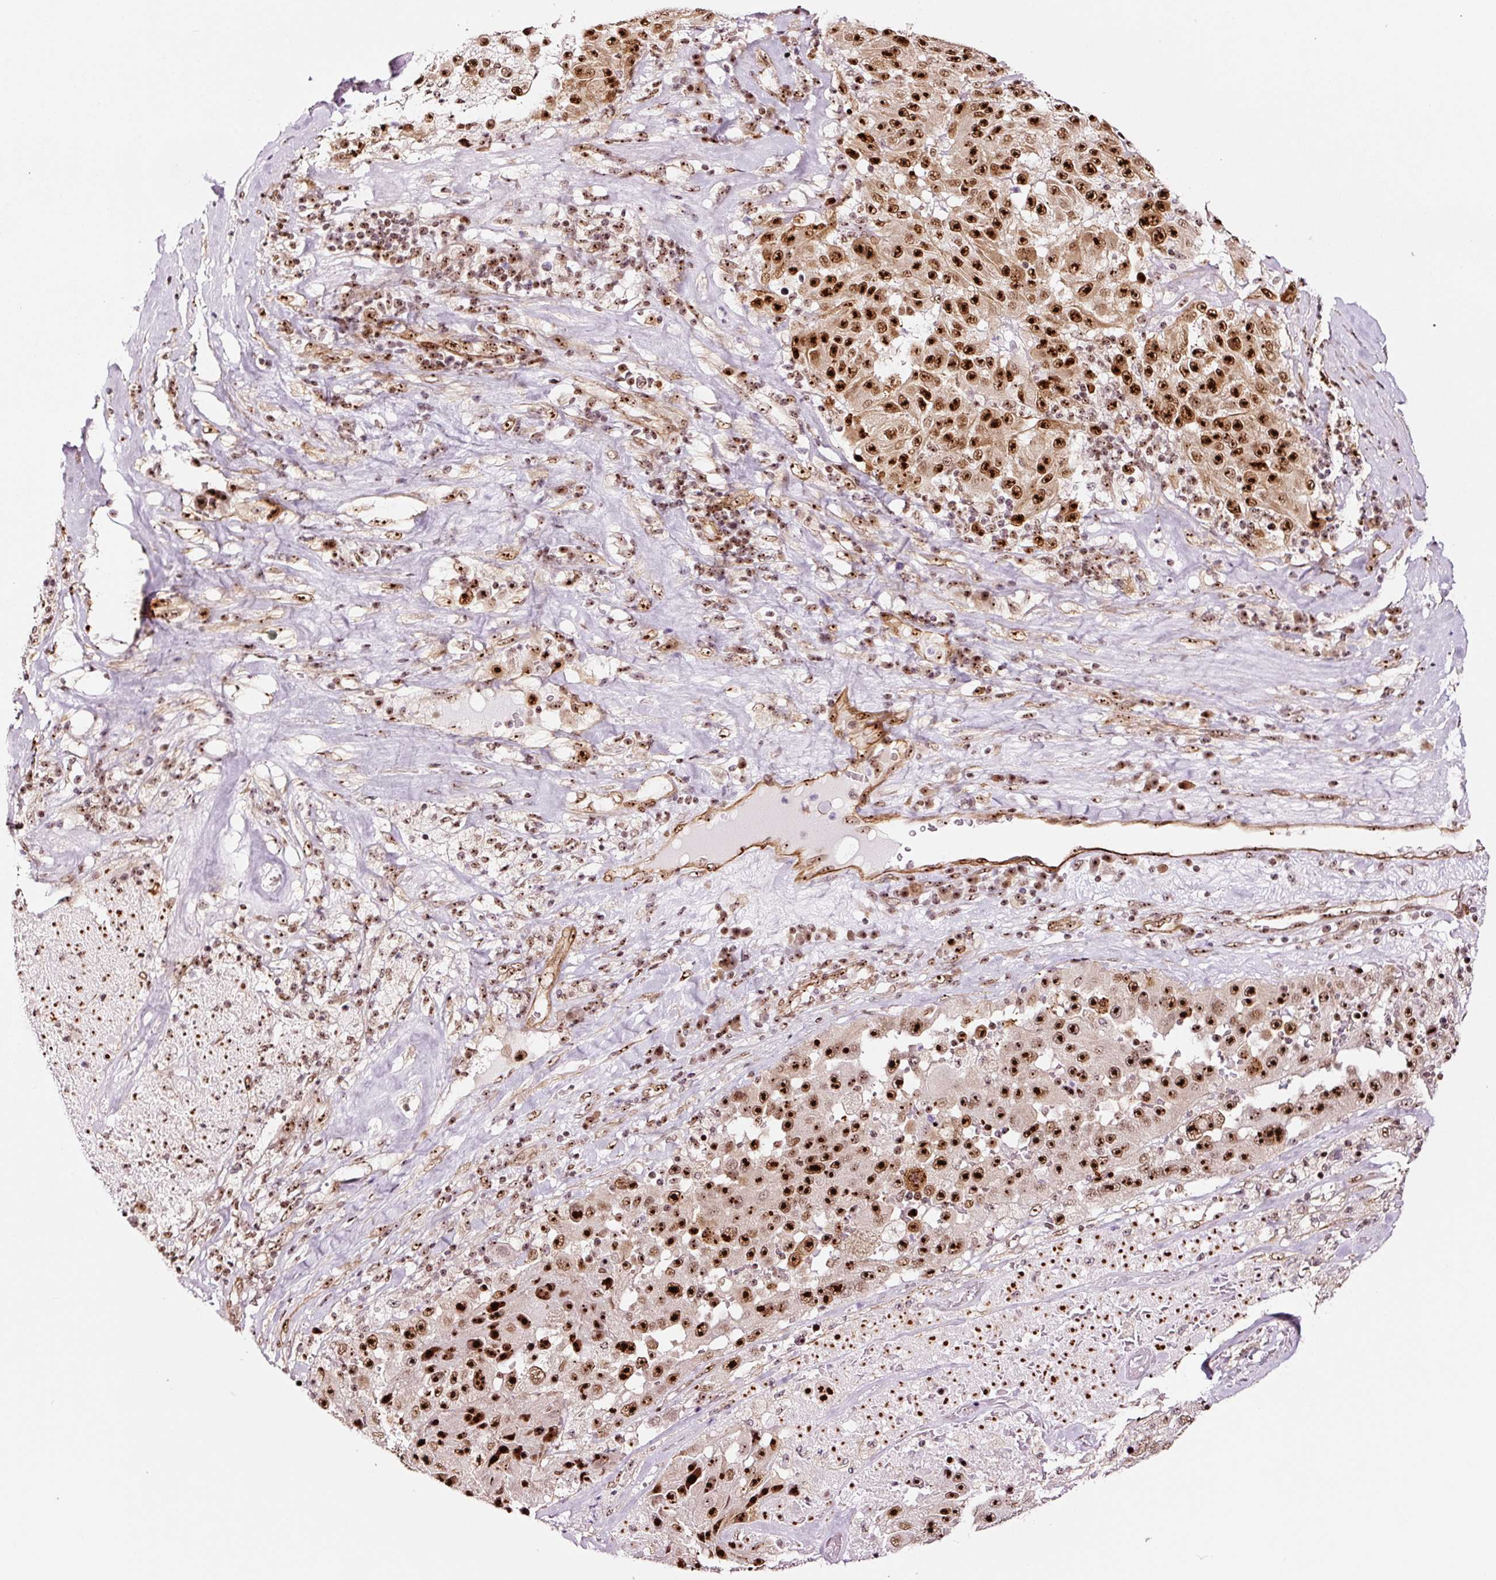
{"staining": {"intensity": "strong", "quantity": ">75%", "location": "nuclear"}, "tissue": "melanoma", "cell_type": "Tumor cells", "image_type": "cancer", "snomed": [{"axis": "morphology", "description": "Malignant melanoma, Metastatic site"}, {"axis": "topography", "description": "Lymph node"}], "caption": "Malignant melanoma (metastatic site) was stained to show a protein in brown. There is high levels of strong nuclear expression in approximately >75% of tumor cells.", "gene": "GNL3", "patient": {"sex": "male", "age": 62}}